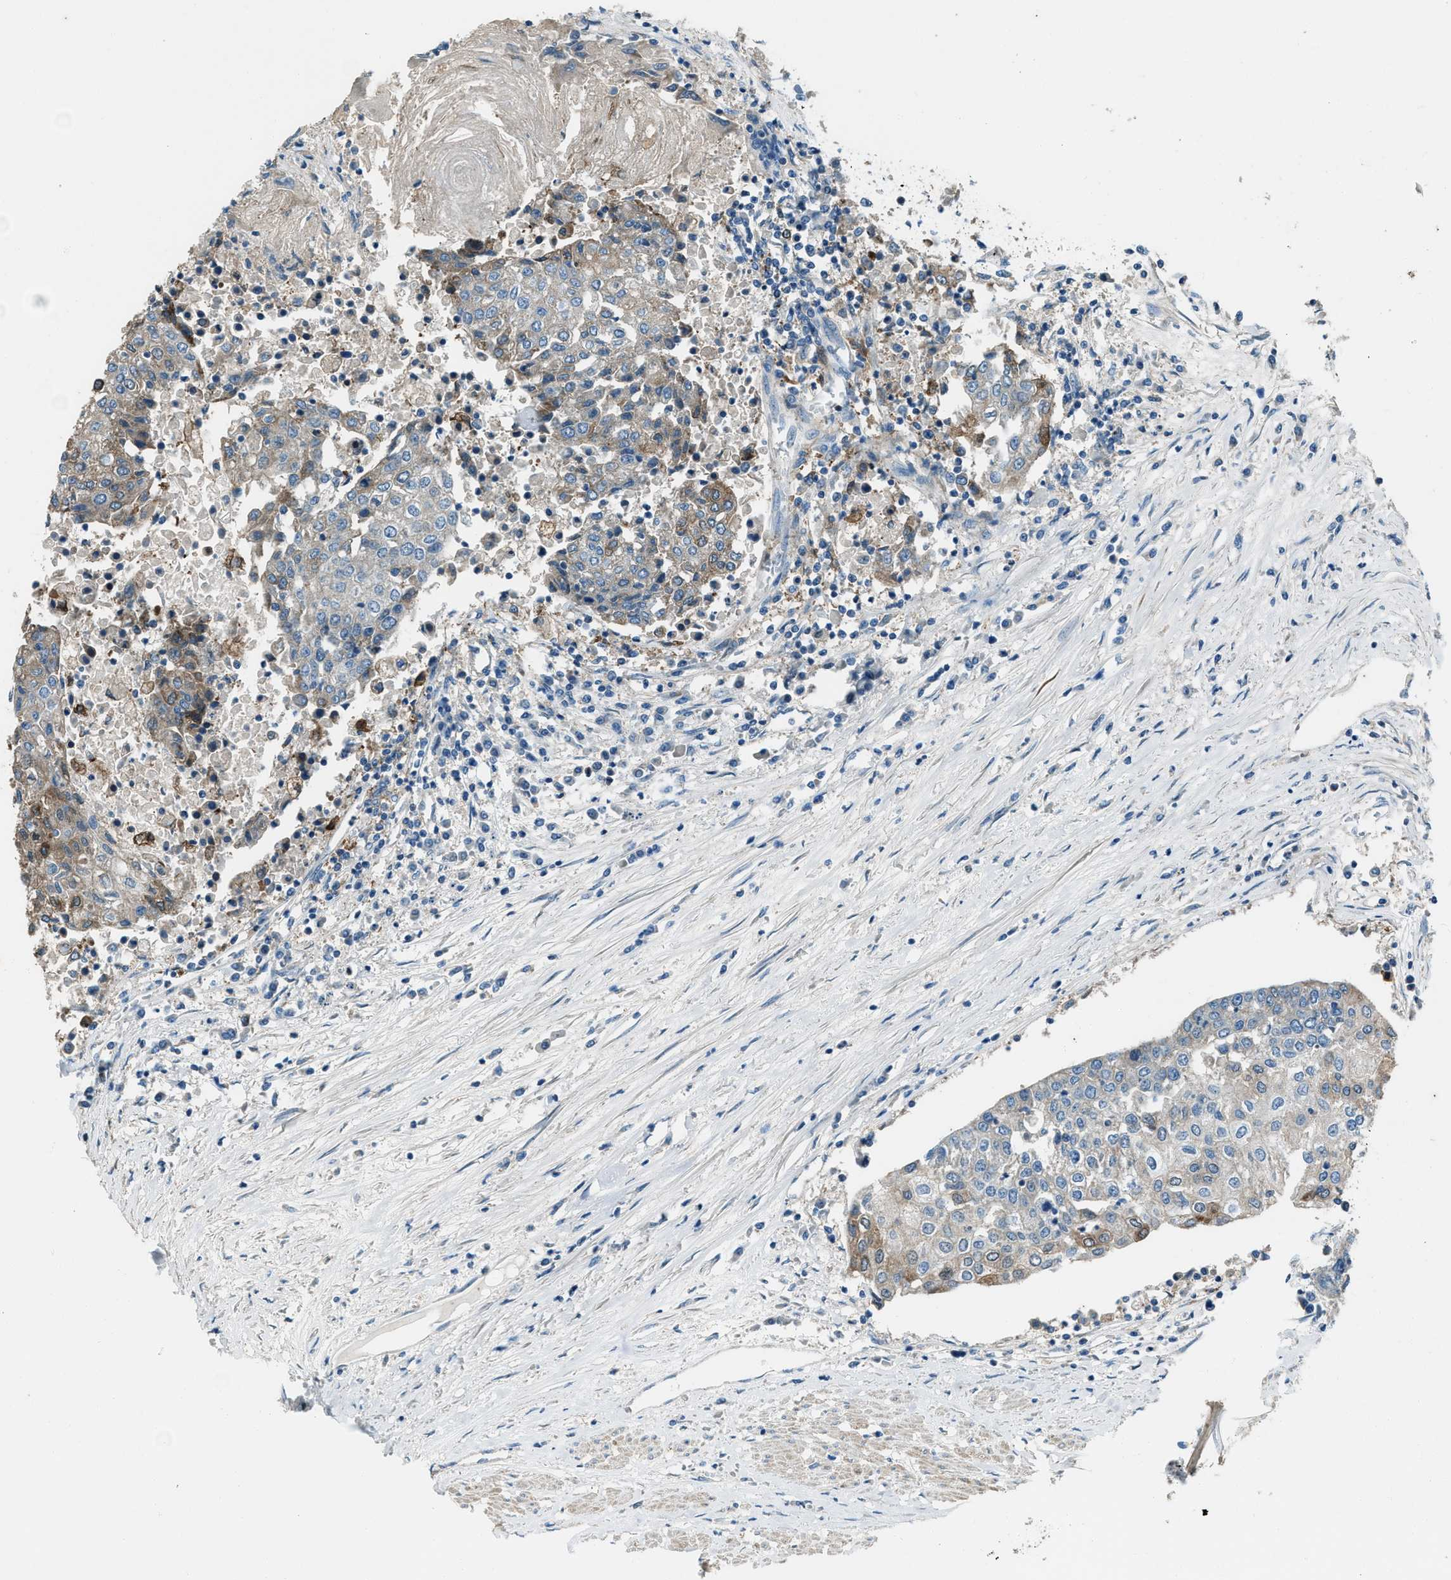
{"staining": {"intensity": "moderate", "quantity": "25%-75%", "location": "cytoplasmic/membranous"}, "tissue": "urothelial cancer", "cell_type": "Tumor cells", "image_type": "cancer", "snomed": [{"axis": "morphology", "description": "Urothelial carcinoma, High grade"}, {"axis": "topography", "description": "Urinary bladder"}], "caption": "Immunohistochemistry (DAB) staining of human urothelial cancer exhibits moderate cytoplasmic/membranous protein staining in approximately 25%-75% of tumor cells. The protein is shown in brown color, while the nuclei are stained blue.", "gene": "SVIL", "patient": {"sex": "female", "age": 85}}